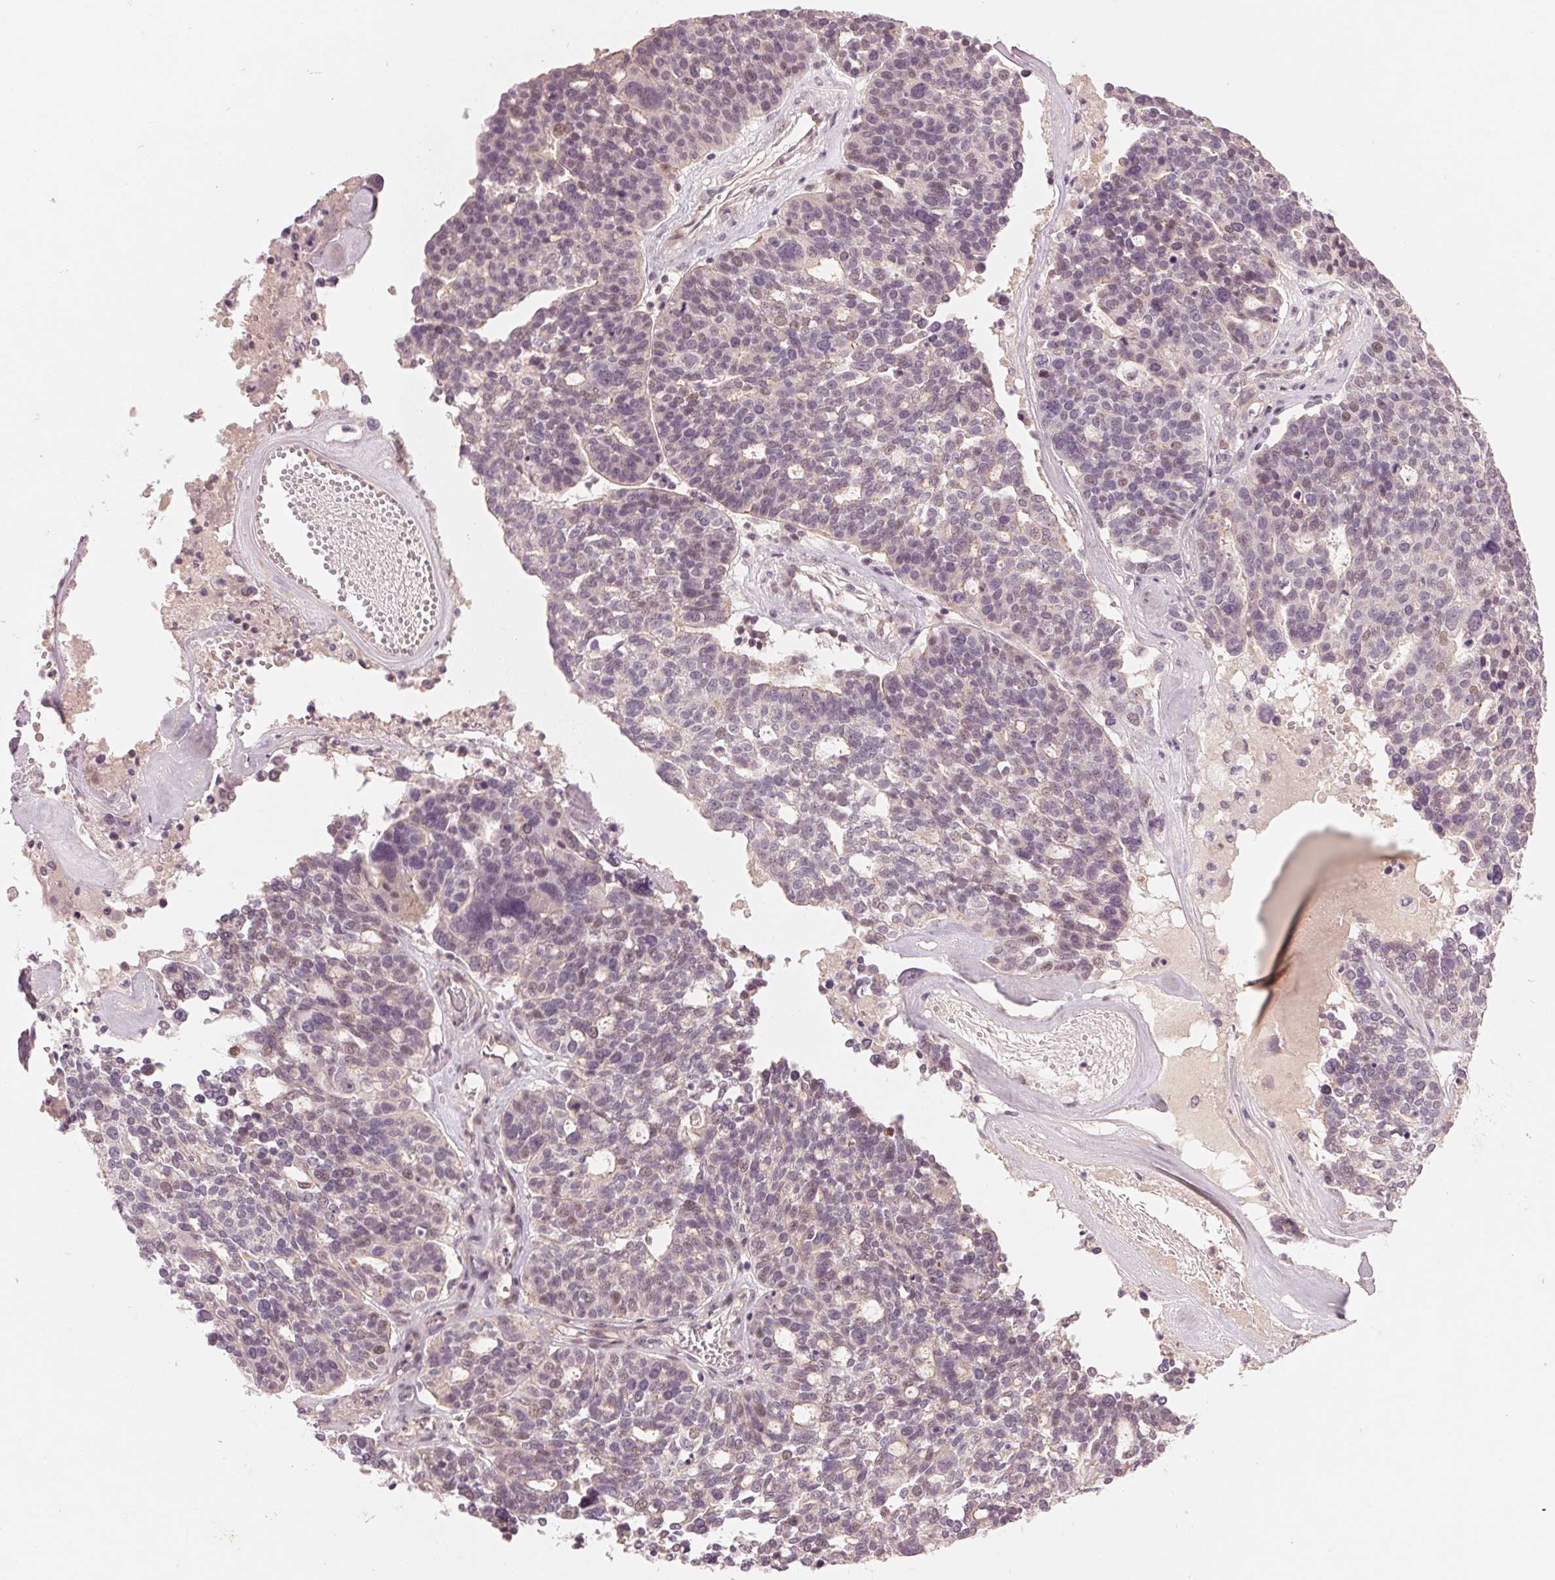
{"staining": {"intensity": "weak", "quantity": "<25%", "location": "cytoplasmic/membranous,nuclear"}, "tissue": "ovarian cancer", "cell_type": "Tumor cells", "image_type": "cancer", "snomed": [{"axis": "morphology", "description": "Cystadenocarcinoma, serous, NOS"}, {"axis": "topography", "description": "Ovary"}], "caption": "Ovarian cancer stained for a protein using IHC displays no staining tumor cells.", "gene": "TUB", "patient": {"sex": "female", "age": 59}}